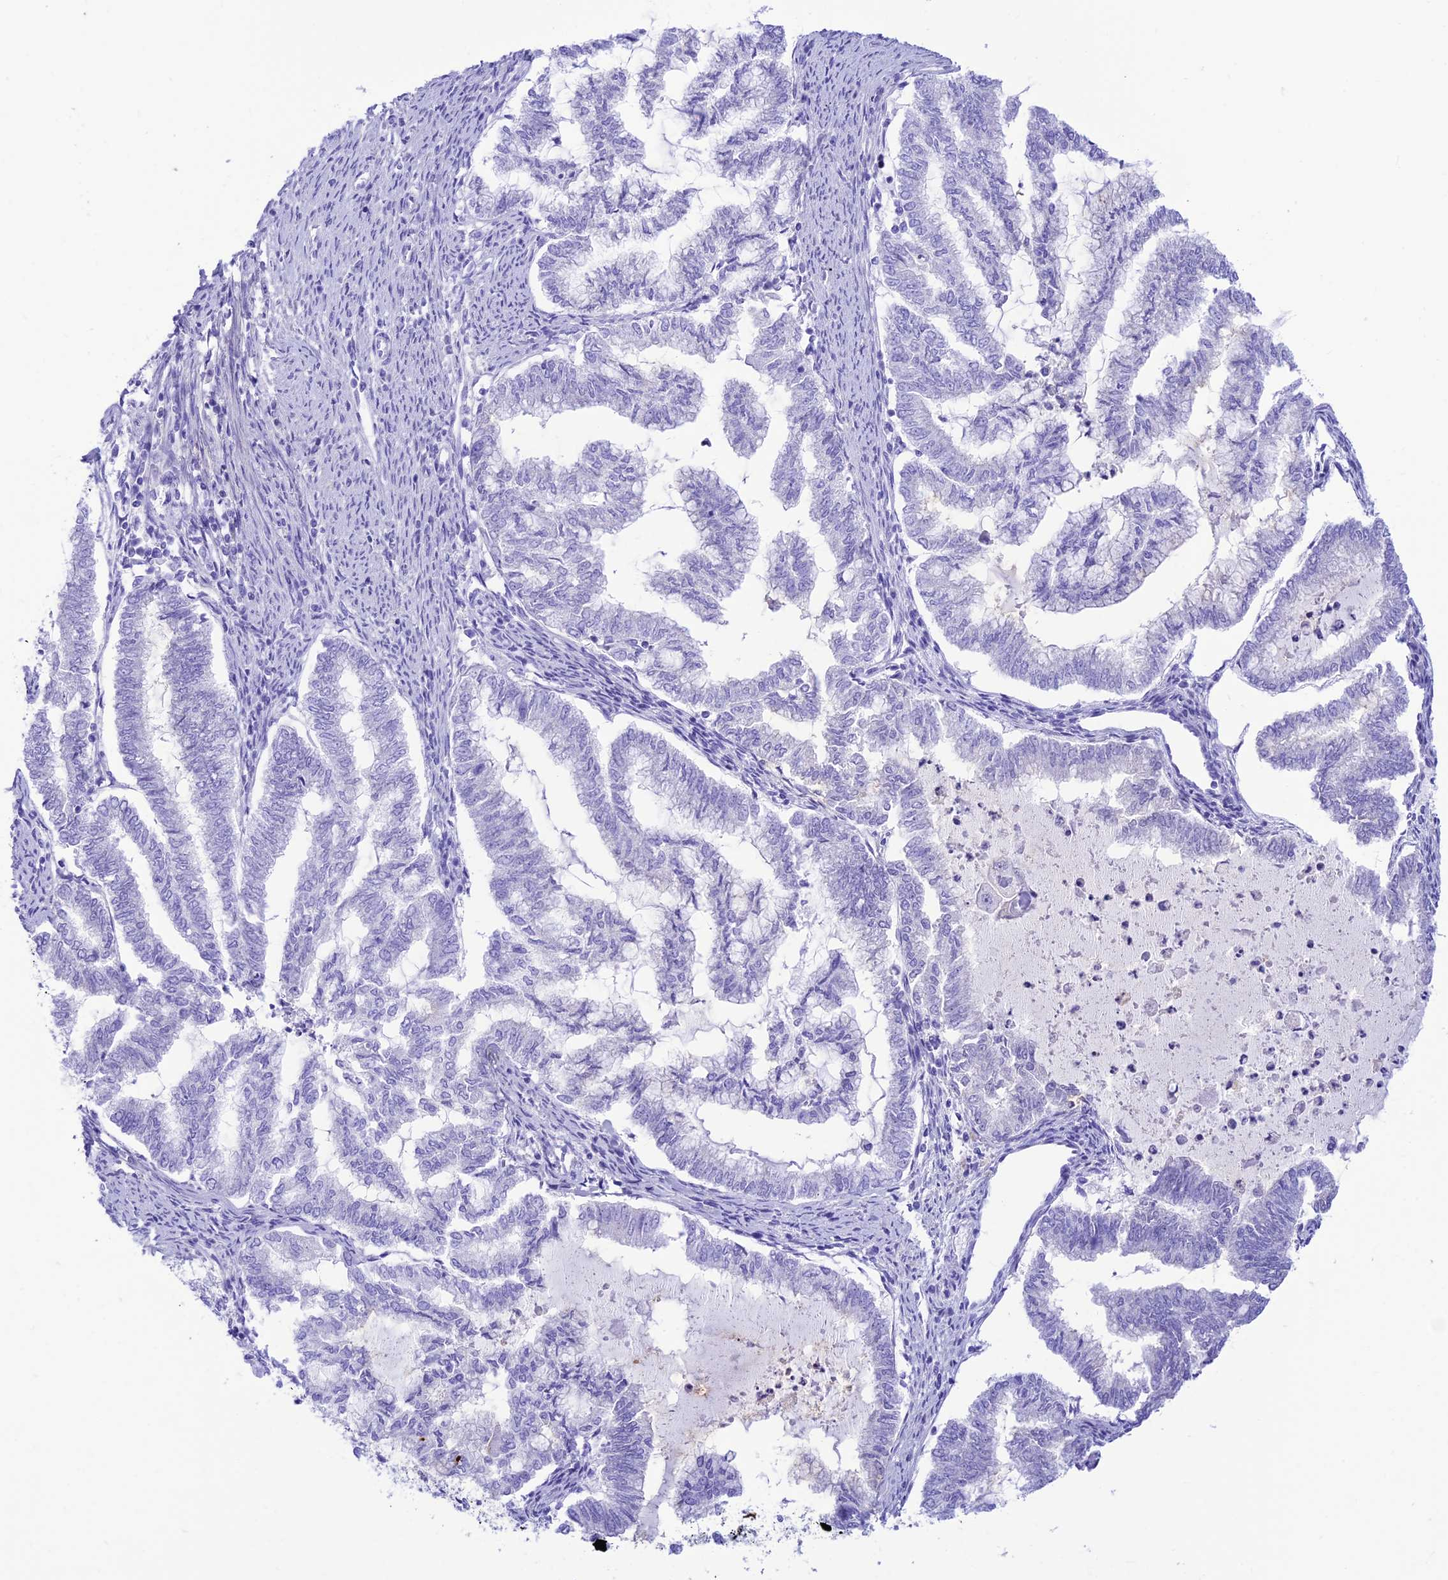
{"staining": {"intensity": "negative", "quantity": "none", "location": "none"}, "tissue": "endometrial cancer", "cell_type": "Tumor cells", "image_type": "cancer", "snomed": [{"axis": "morphology", "description": "Adenocarcinoma, NOS"}, {"axis": "topography", "description": "Endometrium"}], "caption": "Adenocarcinoma (endometrial) was stained to show a protein in brown. There is no significant staining in tumor cells. (IHC, brightfield microscopy, high magnification).", "gene": "PRNP", "patient": {"sex": "female", "age": 79}}